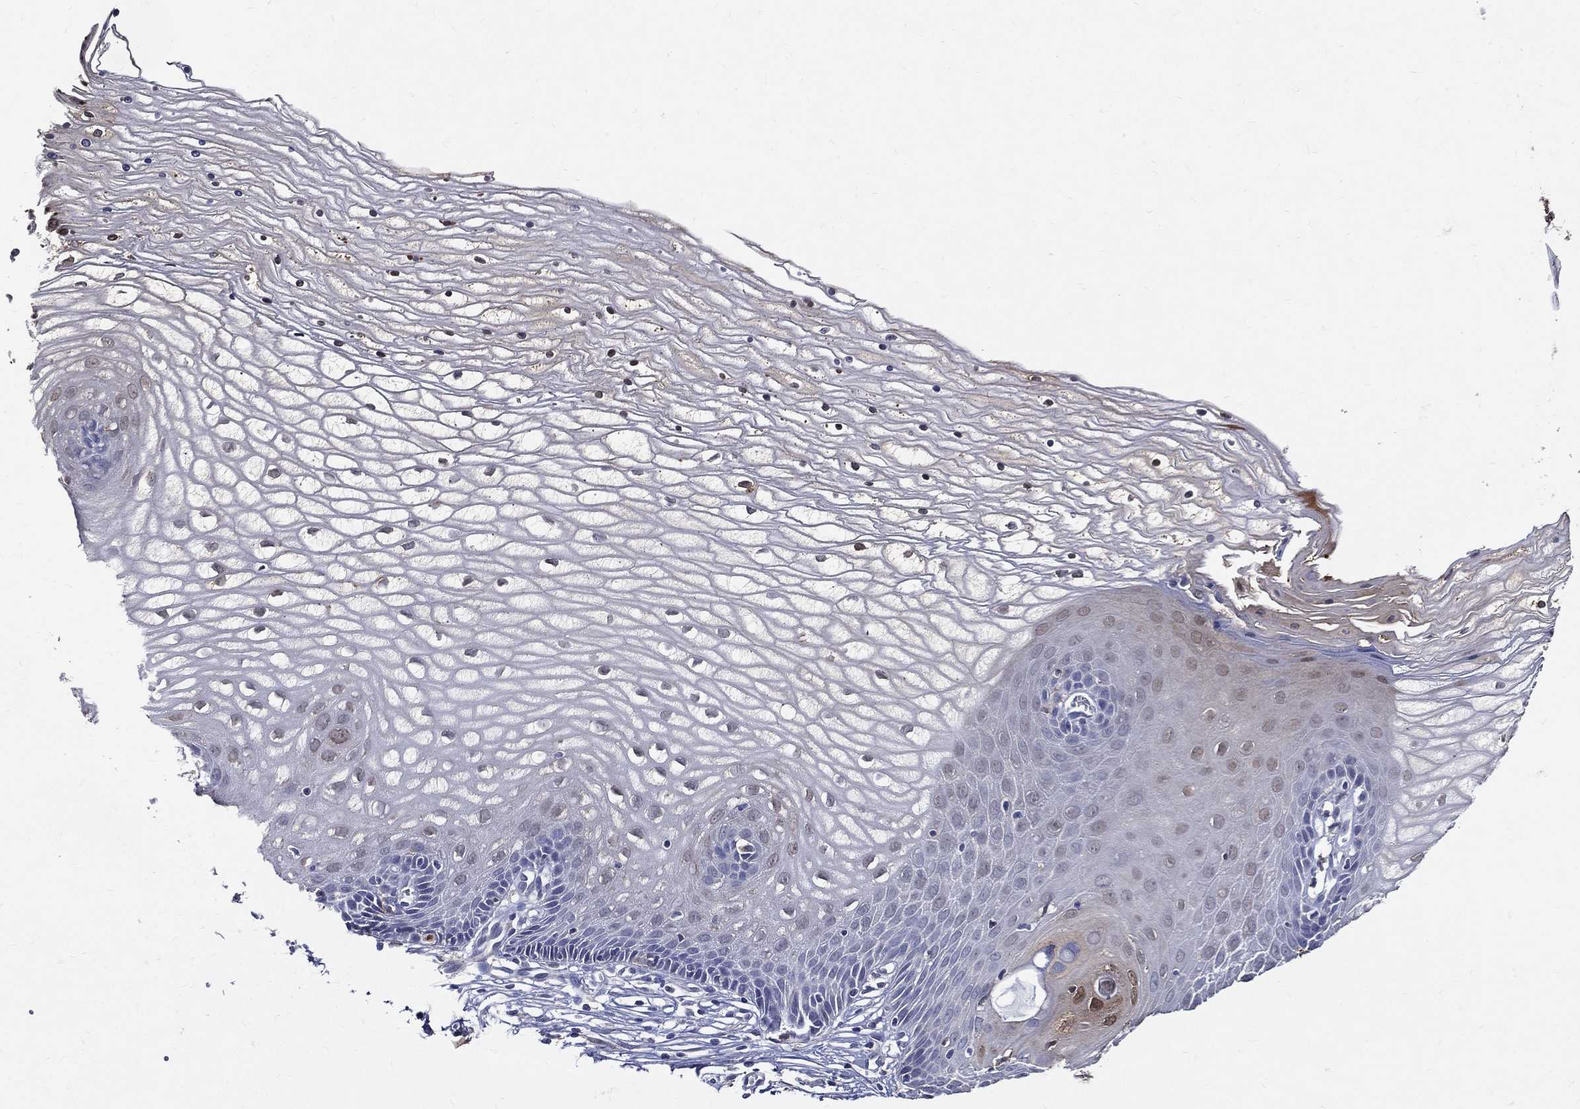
{"staining": {"intensity": "negative", "quantity": "none", "location": "none"}, "tissue": "cervix", "cell_type": "Glandular cells", "image_type": "normal", "snomed": [{"axis": "morphology", "description": "Normal tissue, NOS"}, {"axis": "topography", "description": "Cervix"}], "caption": "Immunohistochemistry (IHC) of normal human cervix demonstrates no expression in glandular cells.", "gene": "GPR171", "patient": {"sex": "female", "age": 35}}